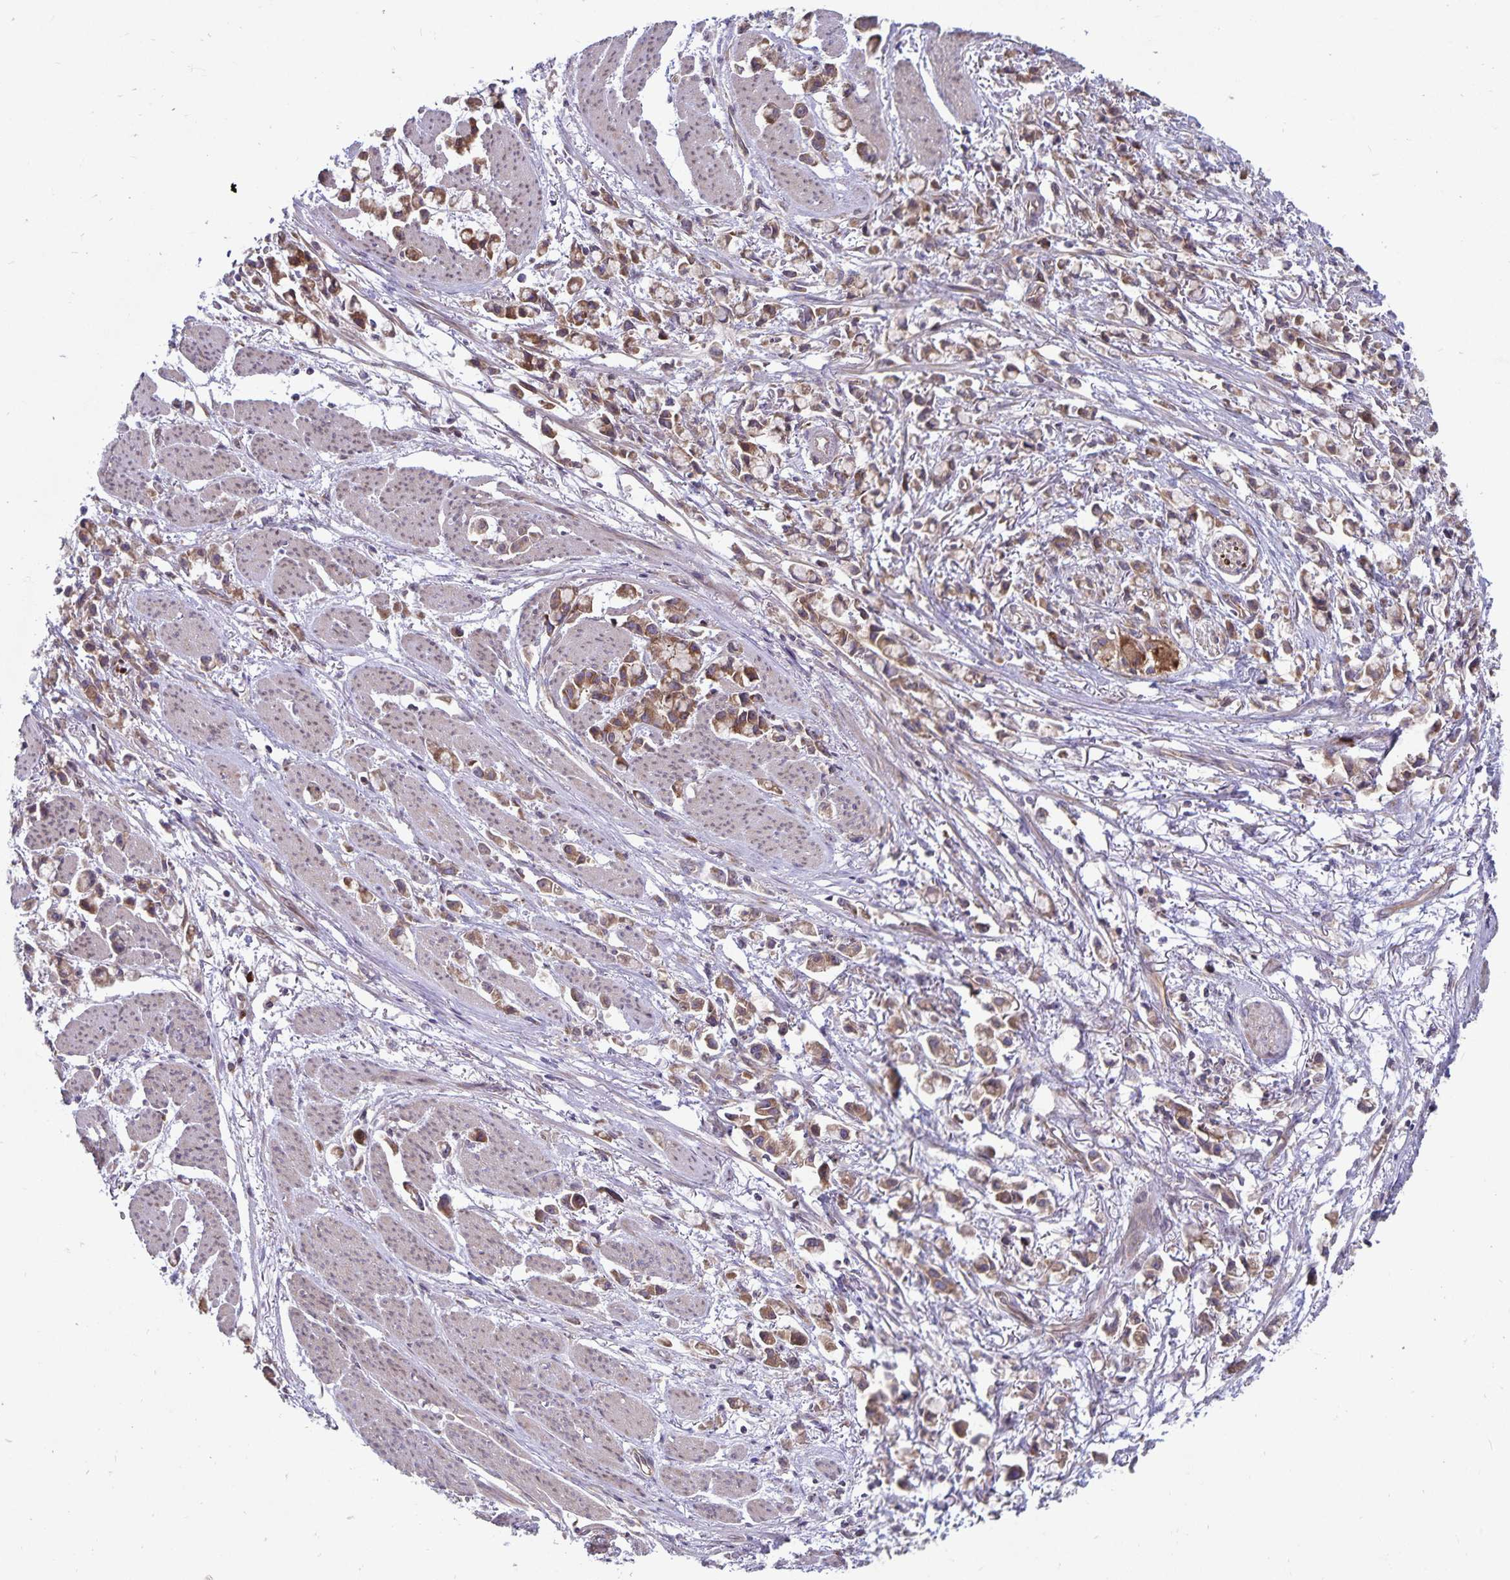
{"staining": {"intensity": "moderate", "quantity": ">75%", "location": "cytoplasmic/membranous"}, "tissue": "stomach cancer", "cell_type": "Tumor cells", "image_type": "cancer", "snomed": [{"axis": "morphology", "description": "Adenocarcinoma, NOS"}, {"axis": "topography", "description": "Stomach"}], "caption": "Protein expression by immunohistochemistry (IHC) demonstrates moderate cytoplasmic/membranous positivity in approximately >75% of tumor cells in stomach cancer (adenocarcinoma). (IHC, brightfield microscopy, high magnification).", "gene": "SEC62", "patient": {"sex": "female", "age": 81}}